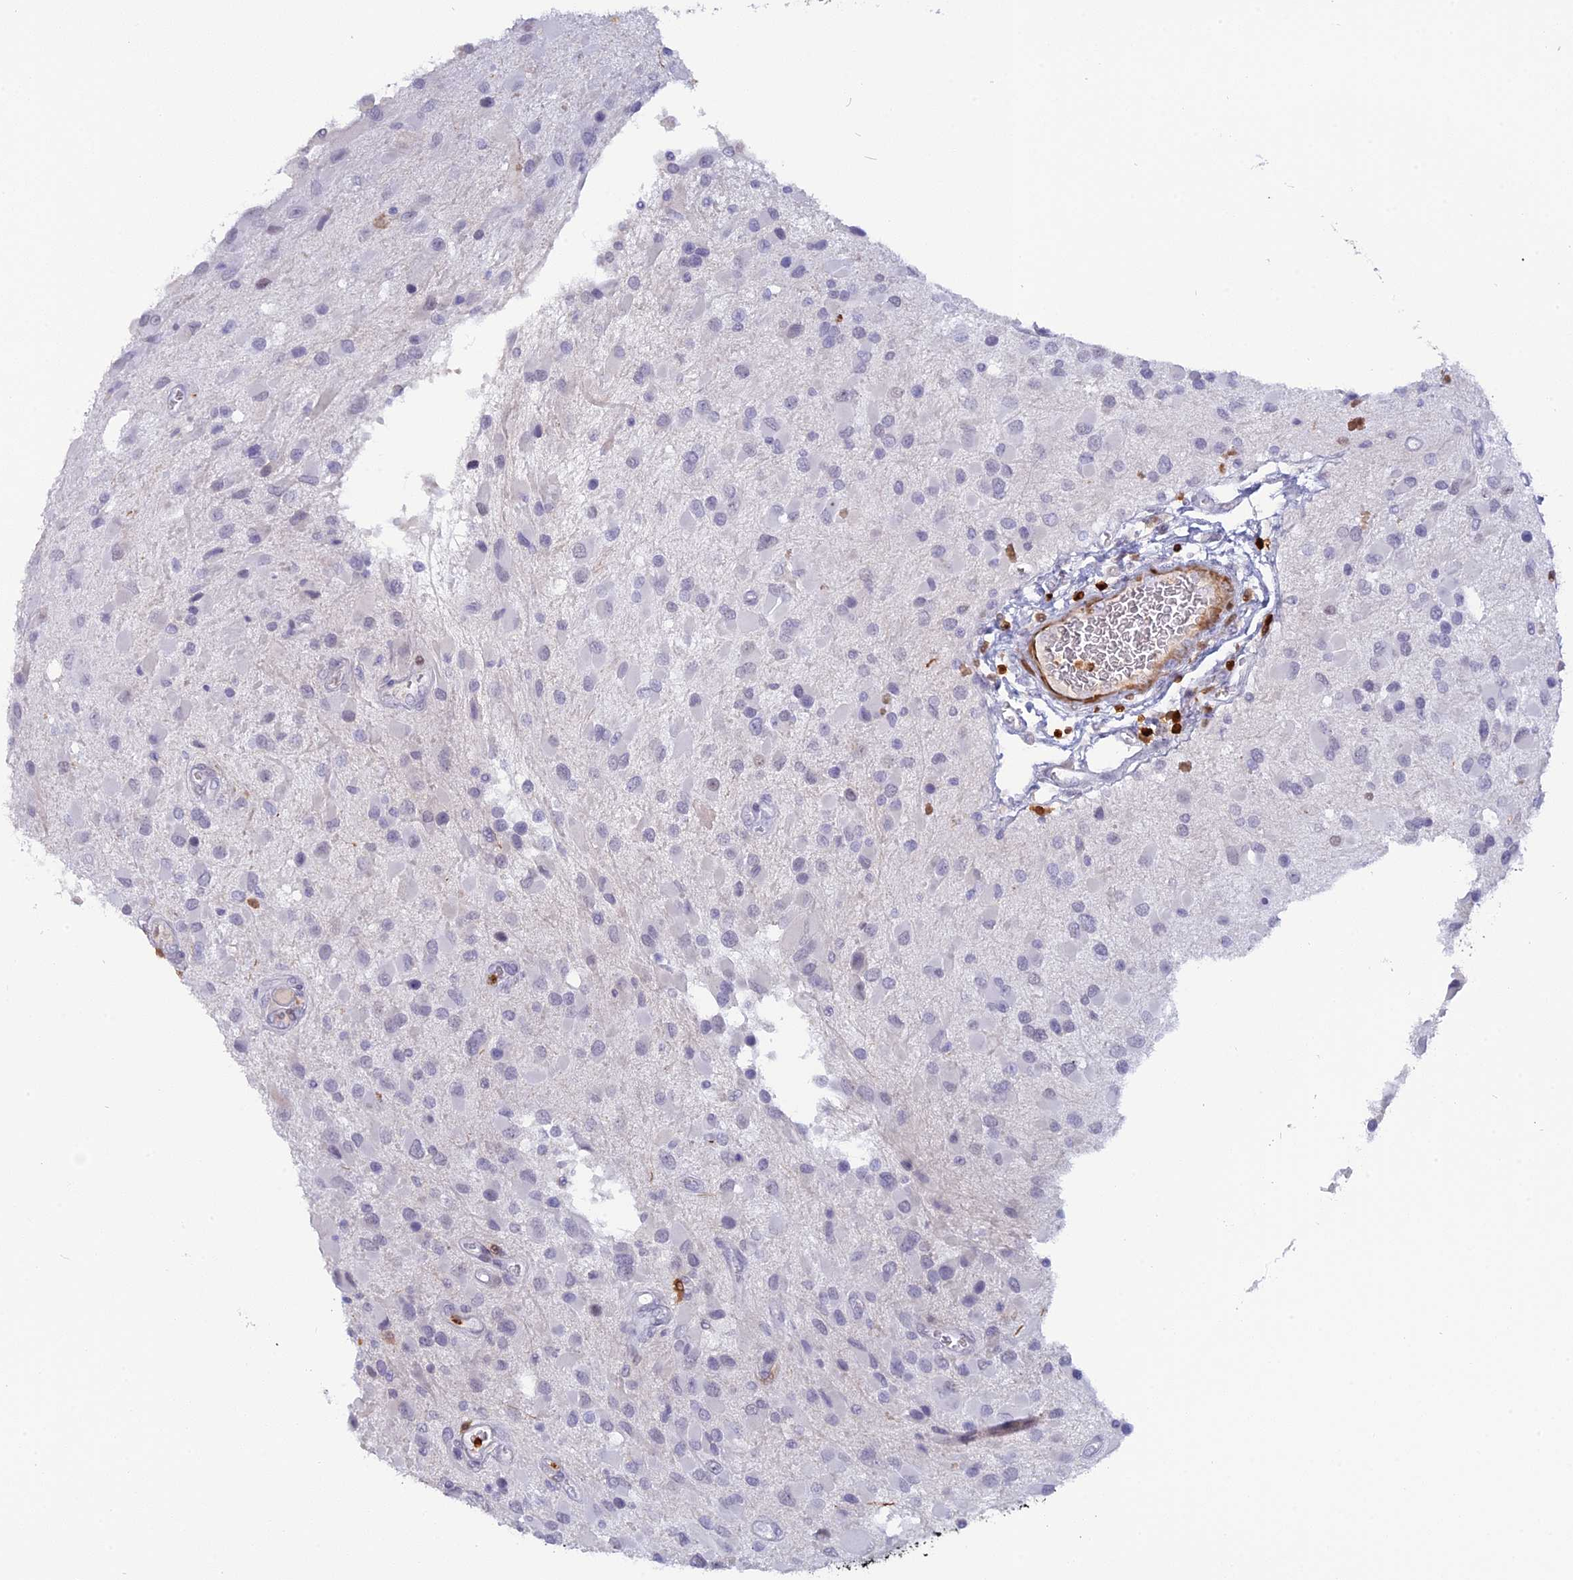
{"staining": {"intensity": "negative", "quantity": "none", "location": "none"}, "tissue": "glioma", "cell_type": "Tumor cells", "image_type": "cancer", "snomed": [{"axis": "morphology", "description": "Glioma, malignant, High grade"}, {"axis": "topography", "description": "Brain"}], "caption": "Immunohistochemical staining of human high-grade glioma (malignant) reveals no significant positivity in tumor cells.", "gene": "PGBD4", "patient": {"sex": "male", "age": 53}}